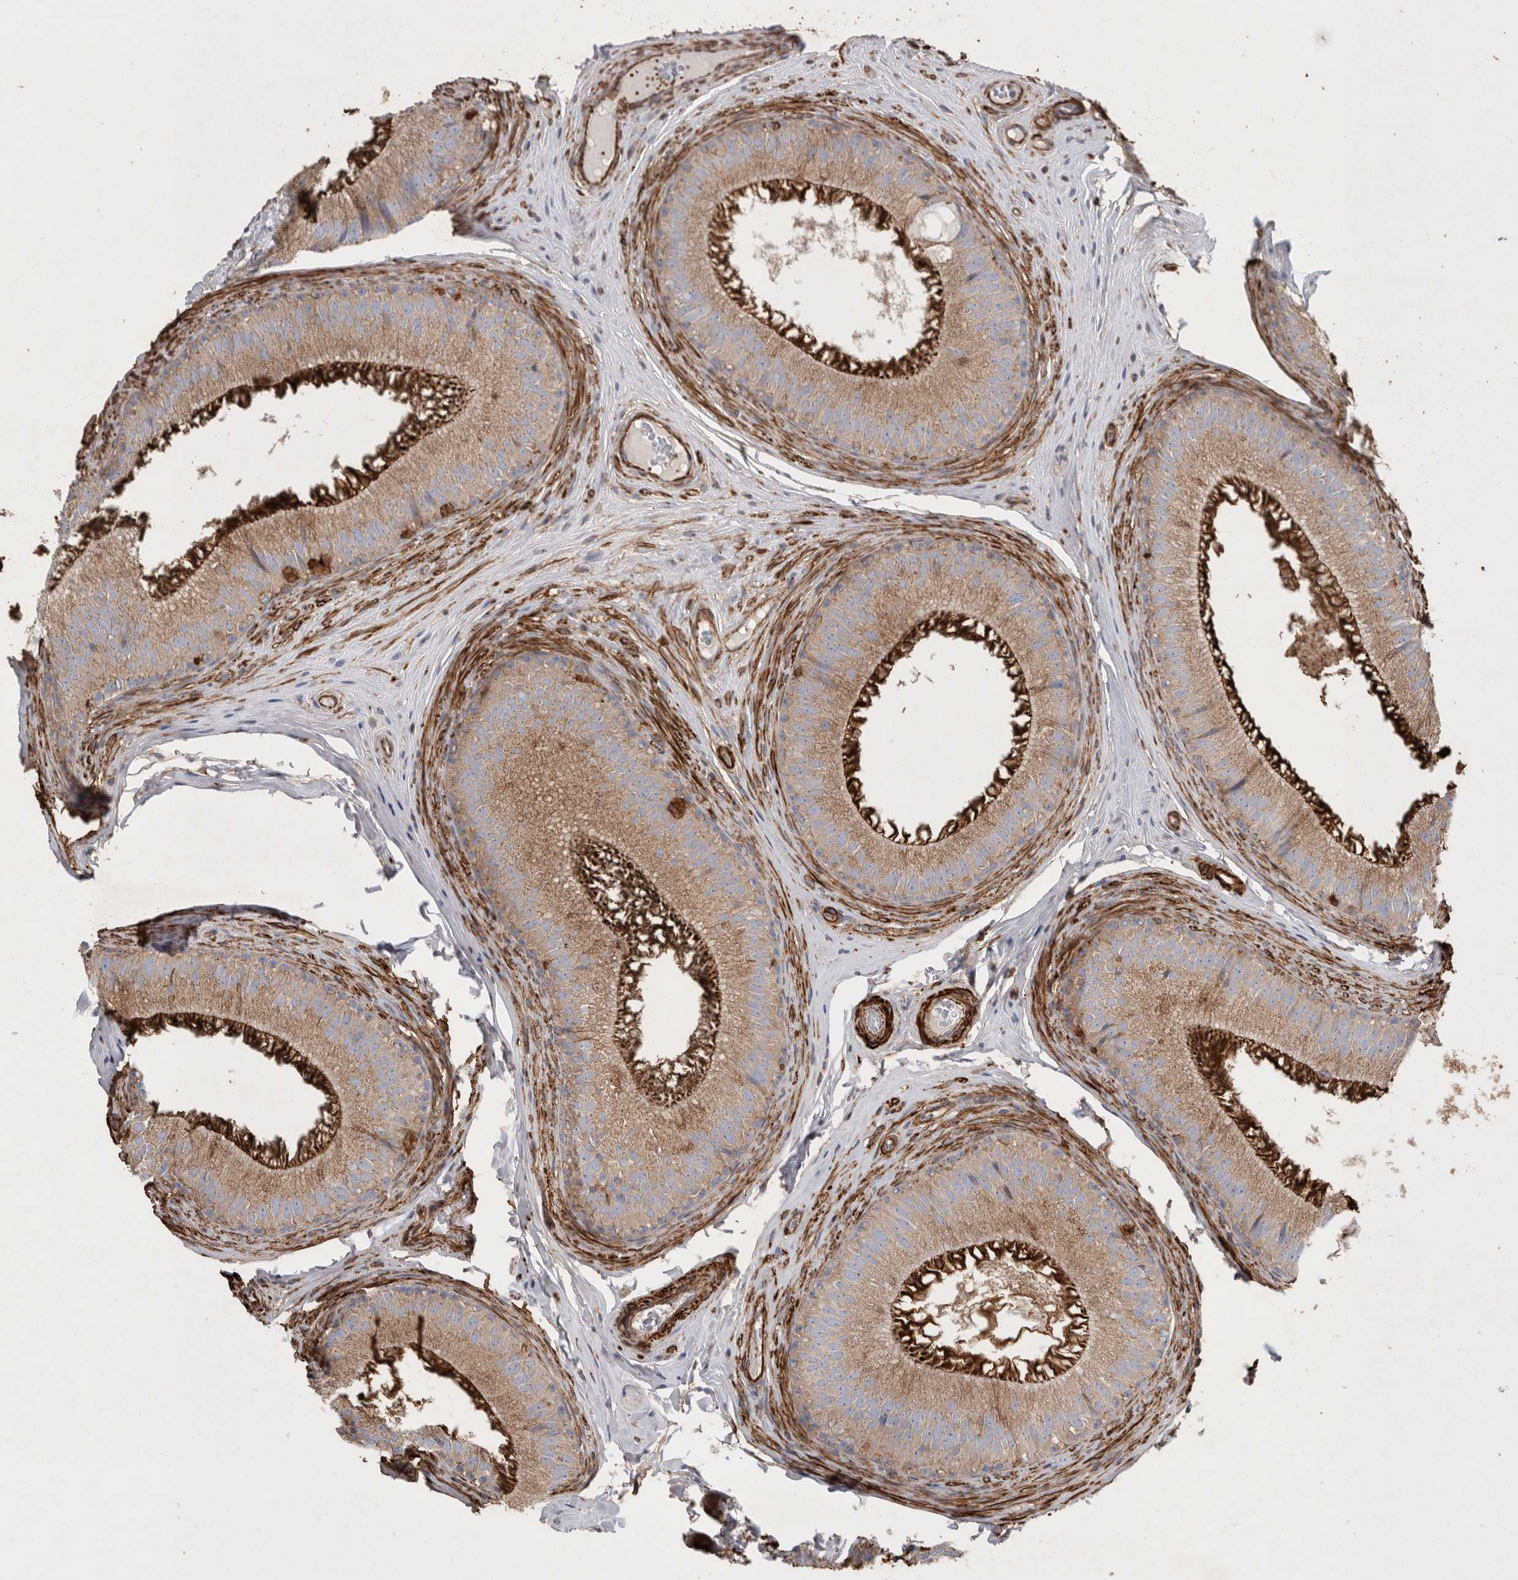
{"staining": {"intensity": "strong", "quantity": ">75%", "location": "cytoplasmic/membranous"}, "tissue": "epididymis", "cell_type": "Glandular cells", "image_type": "normal", "snomed": [{"axis": "morphology", "description": "Normal tissue, NOS"}, {"axis": "topography", "description": "Epididymis"}], "caption": "A high-resolution micrograph shows immunohistochemistry staining of normal epididymis, which demonstrates strong cytoplasmic/membranous staining in approximately >75% of glandular cells.", "gene": "GPER1", "patient": {"sex": "male", "age": 32}}